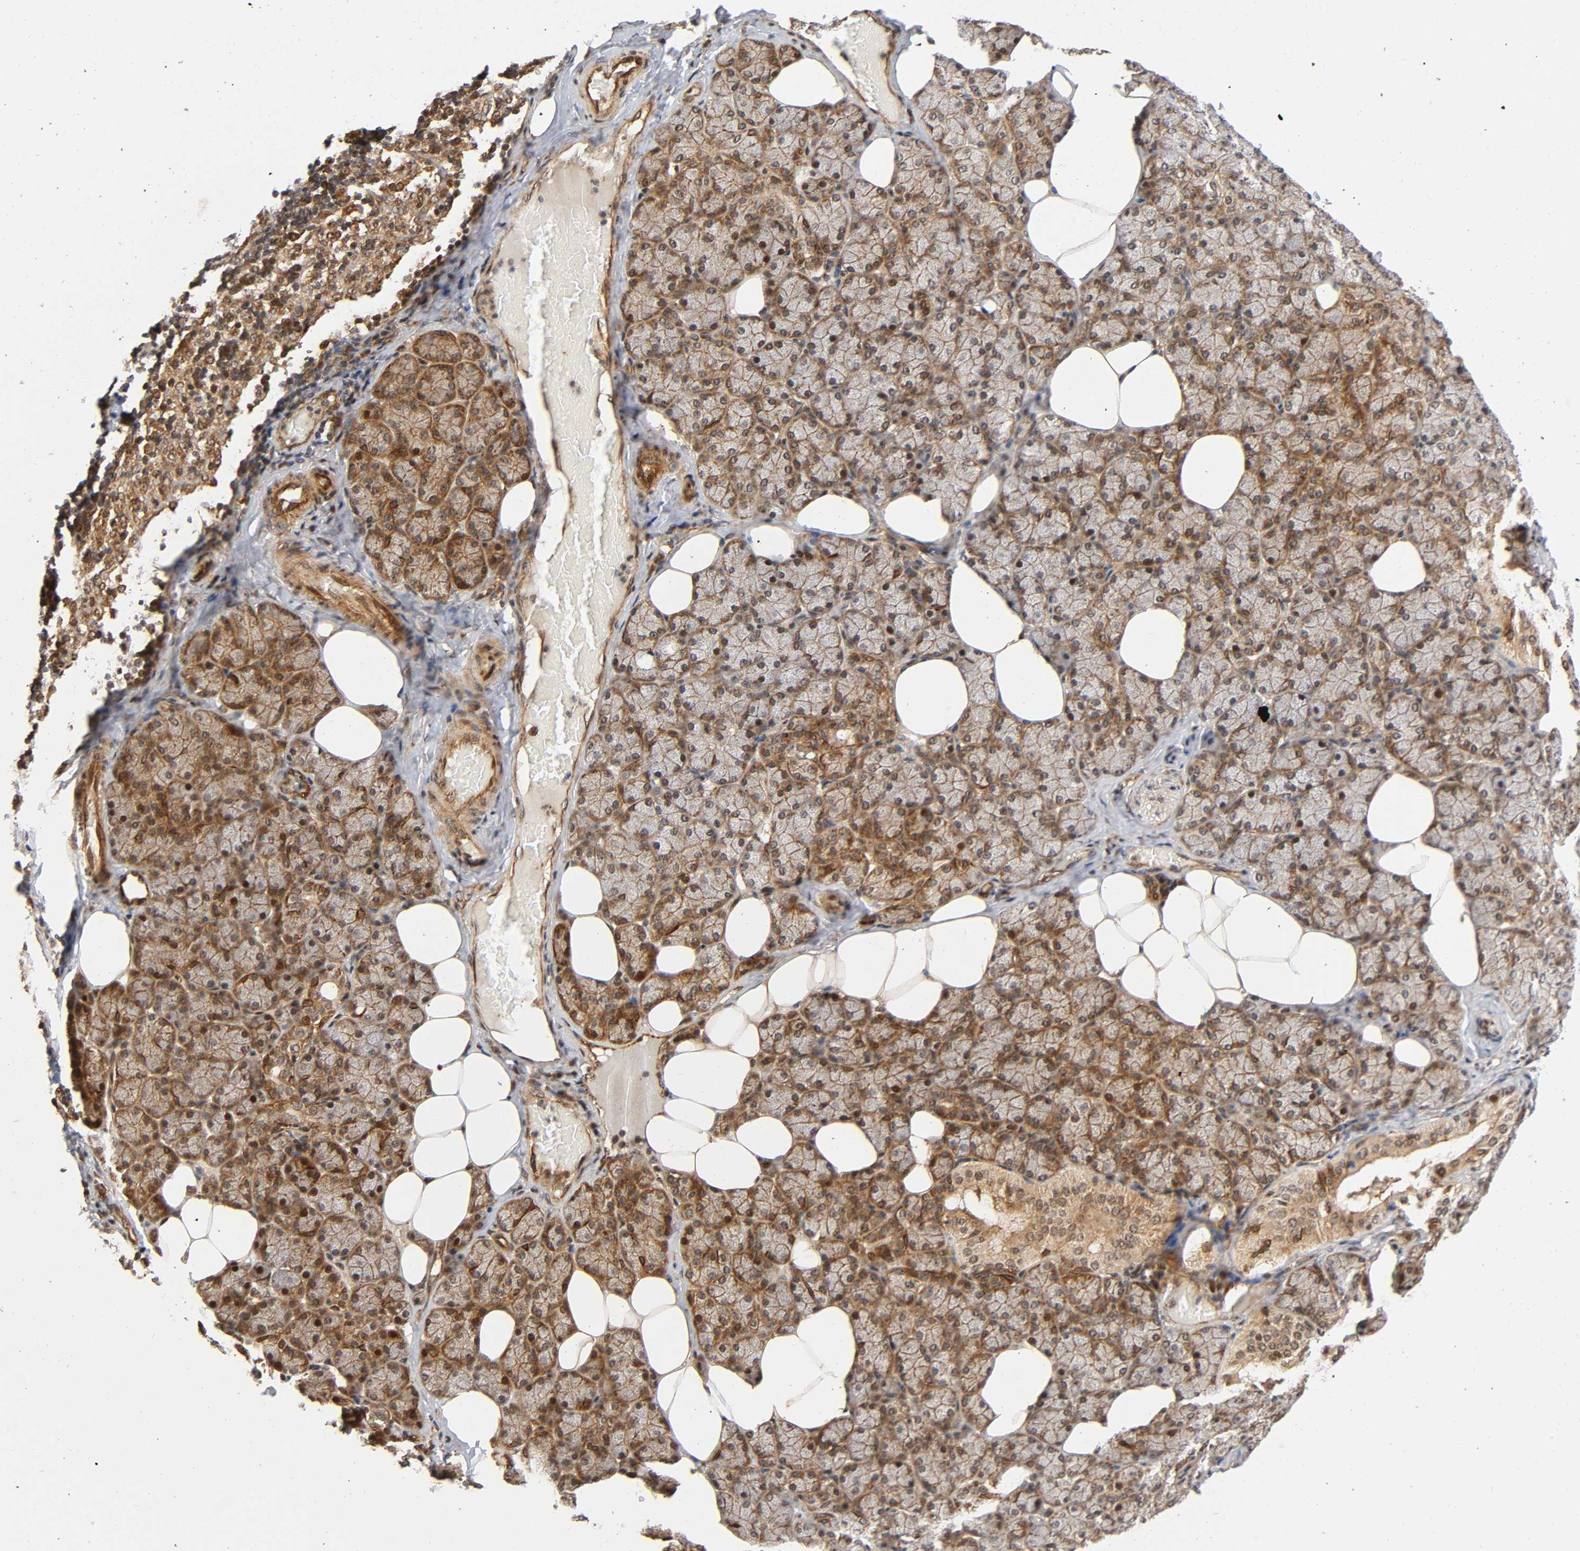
{"staining": {"intensity": "strong", "quantity": ">75%", "location": "cytoplasmic/membranous,nuclear"}, "tissue": "salivary gland", "cell_type": "Glandular cells", "image_type": "normal", "snomed": [{"axis": "morphology", "description": "Normal tissue, NOS"}, {"axis": "topography", "description": "Lymph node"}, {"axis": "topography", "description": "Salivary gland"}], "caption": "Salivary gland stained with immunohistochemistry reveals strong cytoplasmic/membranous,nuclear staining in approximately >75% of glandular cells.", "gene": "IQCJ", "patient": {"sex": "male", "age": 8}}